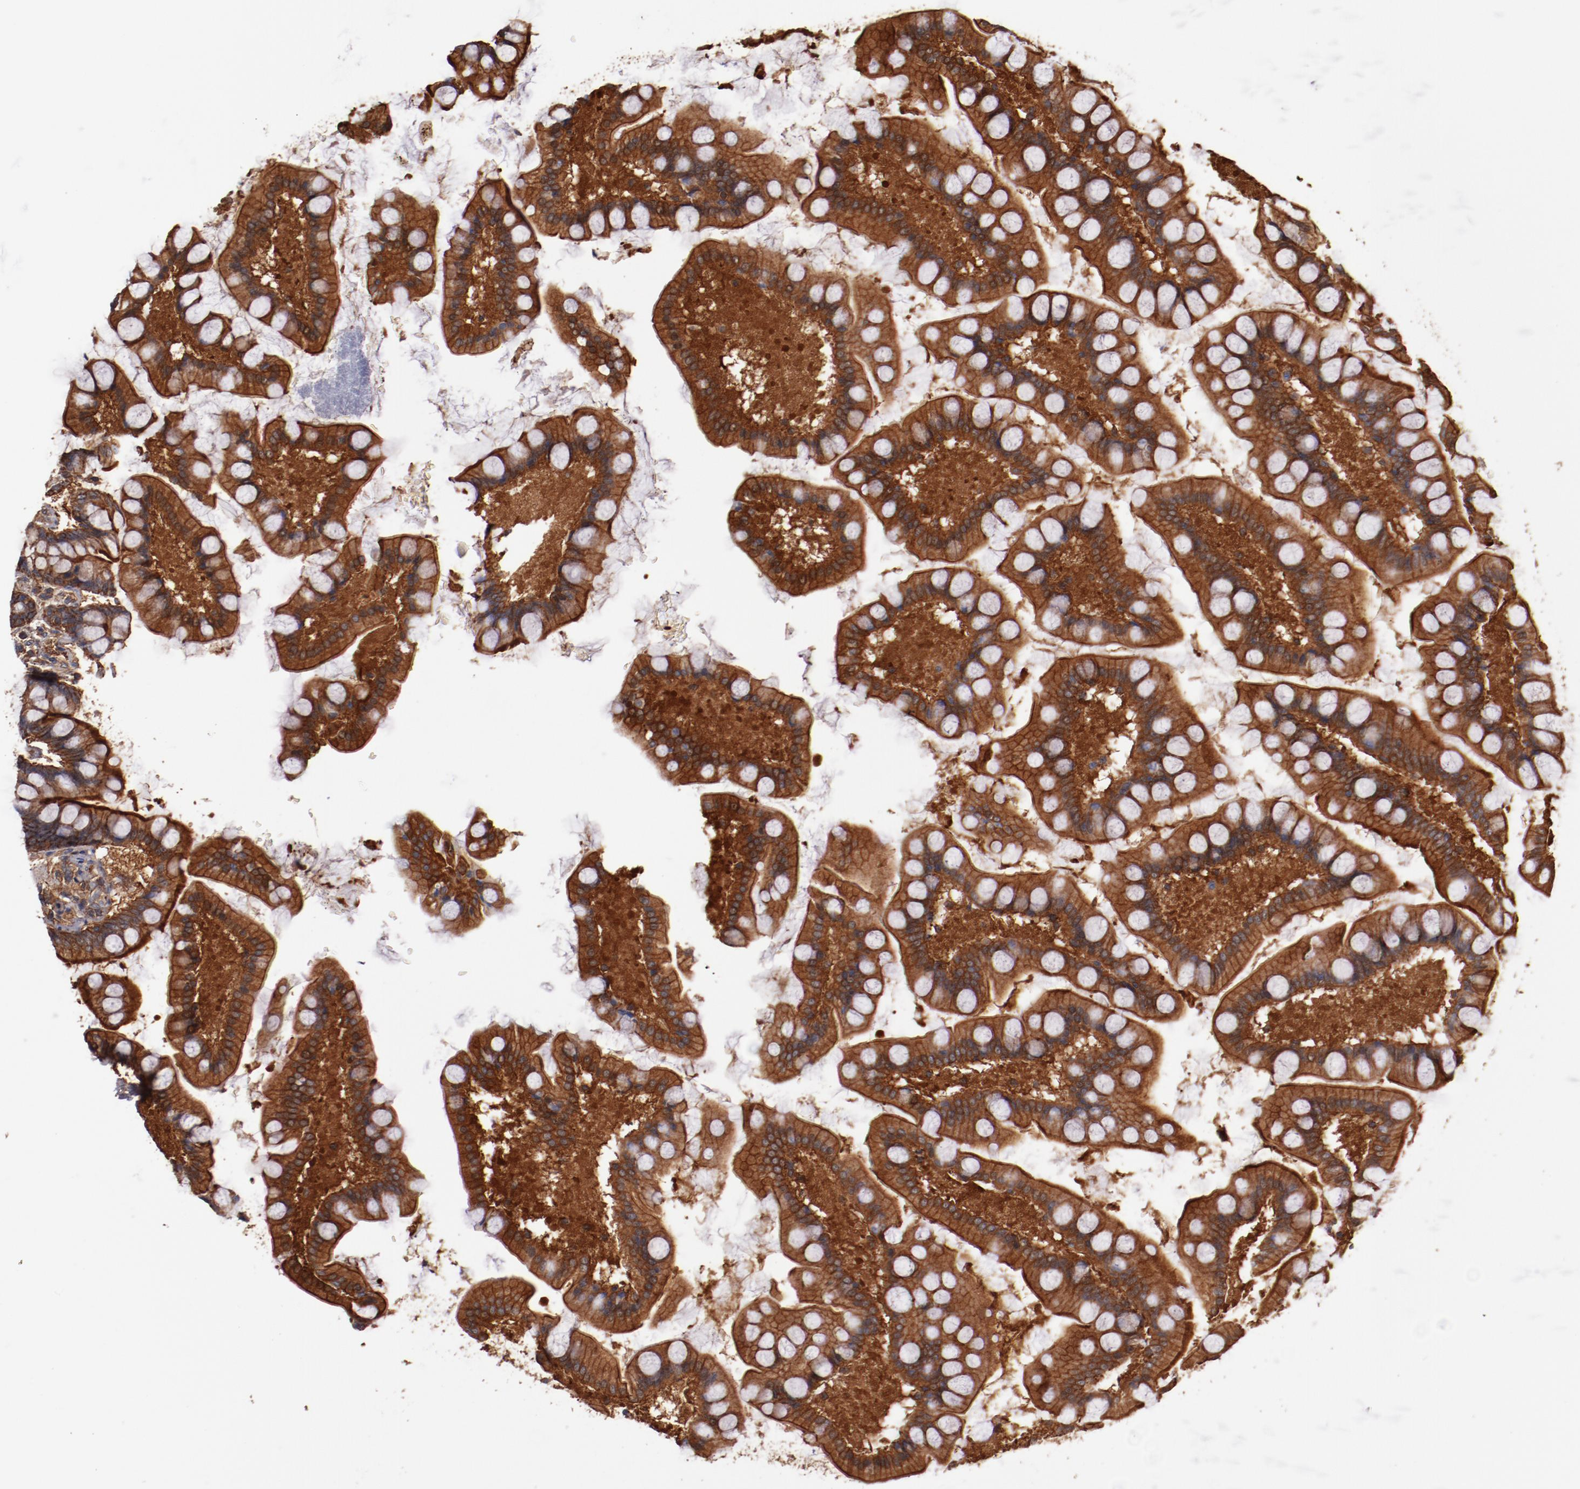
{"staining": {"intensity": "strong", "quantity": ">75%", "location": "cytoplasmic/membranous"}, "tissue": "small intestine", "cell_type": "Glandular cells", "image_type": "normal", "snomed": [{"axis": "morphology", "description": "Normal tissue, NOS"}, {"axis": "topography", "description": "Small intestine"}], "caption": "This histopathology image exhibits IHC staining of normal small intestine, with high strong cytoplasmic/membranous expression in about >75% of glandular cells.", "gene": "TMOD3", "patient": {"sex": "male", "age": 41}}